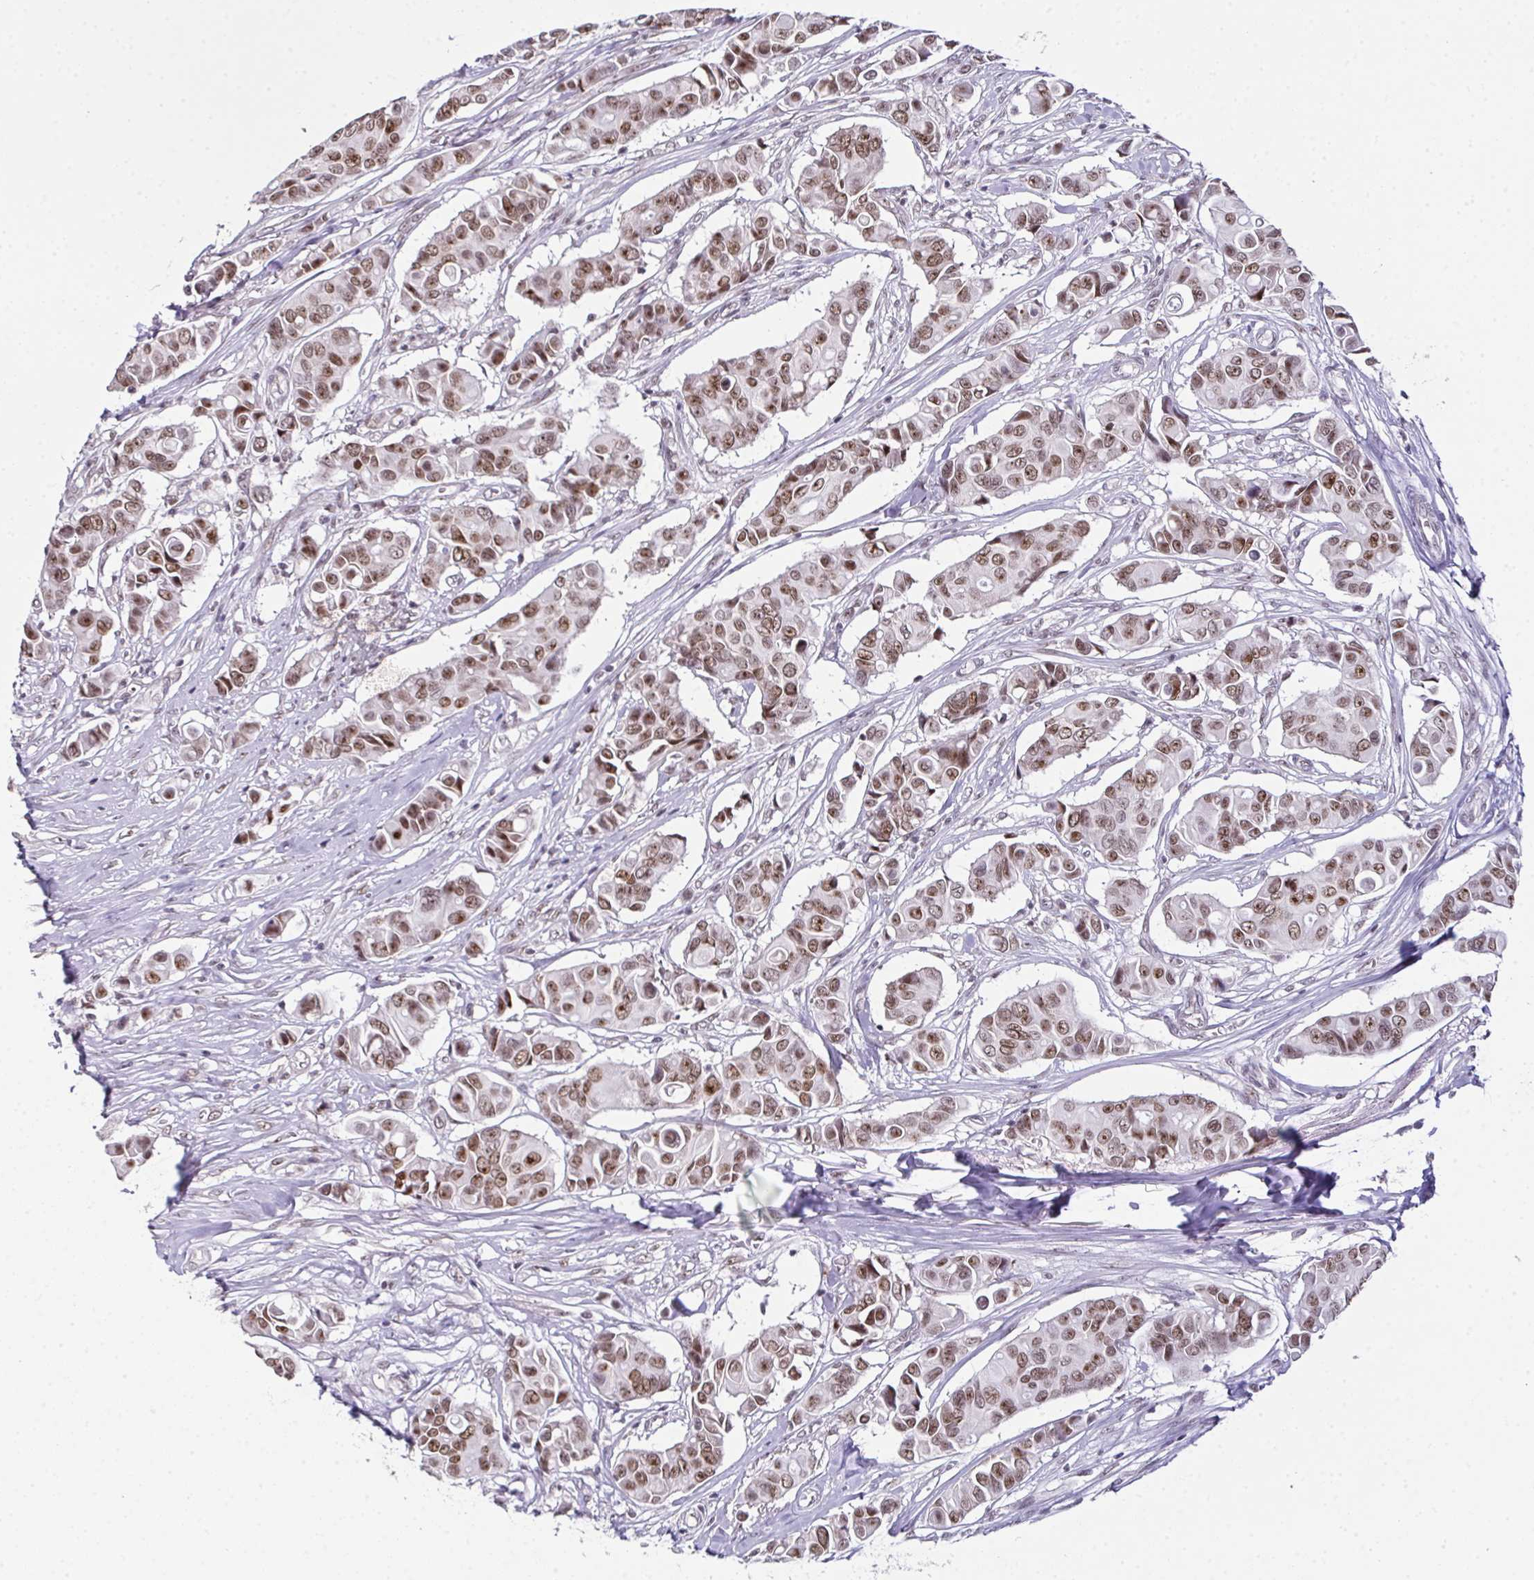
{"staining": {"intensity": "moderate", "quantity": ">75%", "location": "nuclear"}, "tissue": "breast cancer", "cell_type": "Tumor cells", "image_type": "cancer", "snomed": [{"axis": "morphology", "description": "Normal tissue, NOS"}, {"axis": "morphology", "description": "Duct carcinoma"}, {"axis": "topography", "description": "Skin"}, {"axis": "topography", "description": "Breast"}], "caption": "This is a photomicrograph of IHC staining of breast cancer (invasive ductal carcinoma), which shows moderate positivity in the nuclear of tumor cells.", "gene": "ZNF800", "patient": {"sex": "female", "age": 54}}